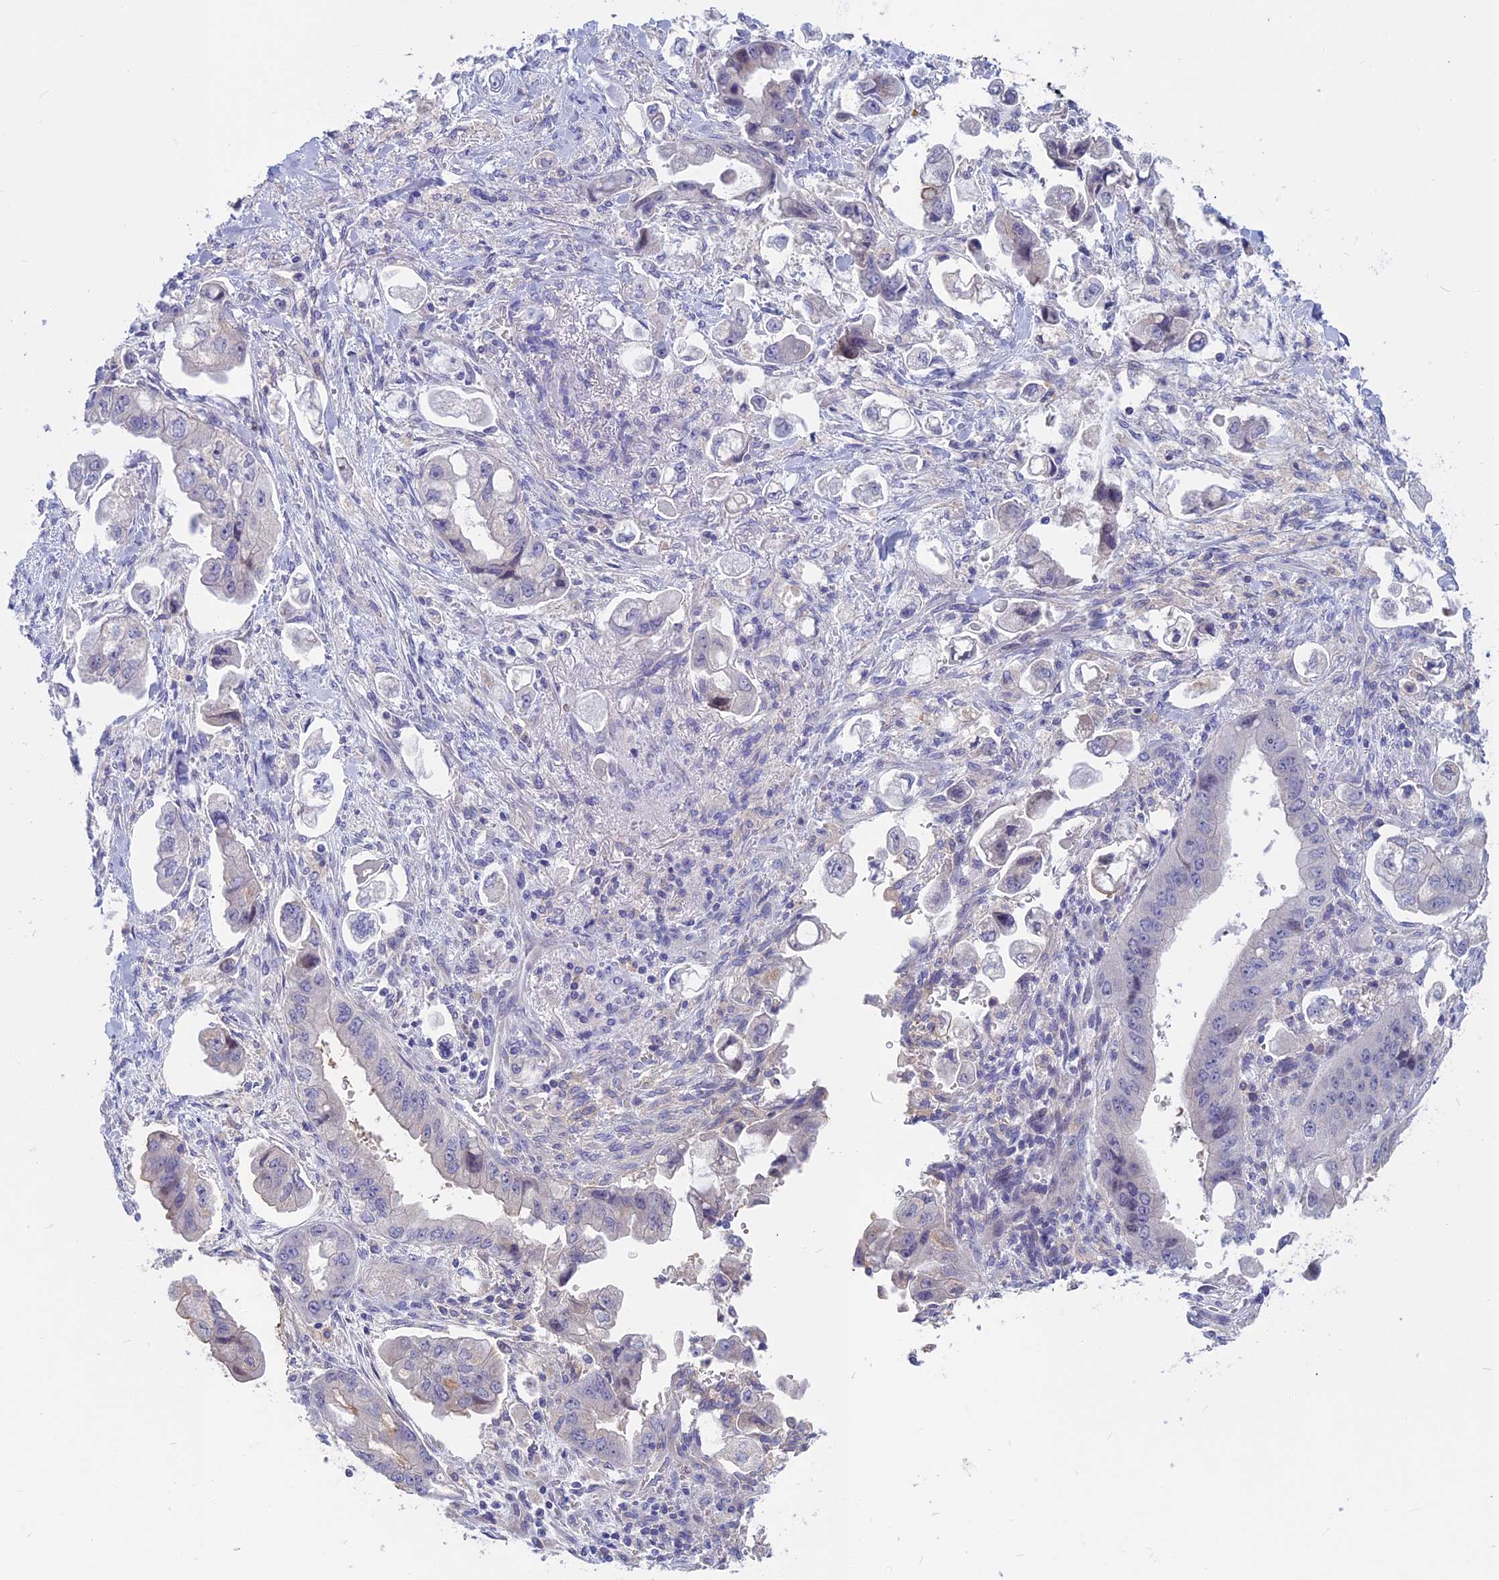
{"staining": {"intensity": "strong", "quantity": "<25%", "location": "cytoplasmic/membranous"}, "tissue": "stomach cancer", "cell_type": "Tumor cells", "image_type": "cancer", "snomed": [{"axis": "morphology", "description": "Adenocarcinoma, NOS"}, {"axis": "topography", "description": "Stomach"}], "caption": "This photomicrograph displays adenocarcinoma (stomach) stained with immunohistochemistry to label a protein in brown. The cytoplasmic/membranous of tumor cells show strong positivity for the protein. Nuclei are counter-stained blue.", "gene": "SLC2A6", "patient": {"sex": "male", "age": 62}}